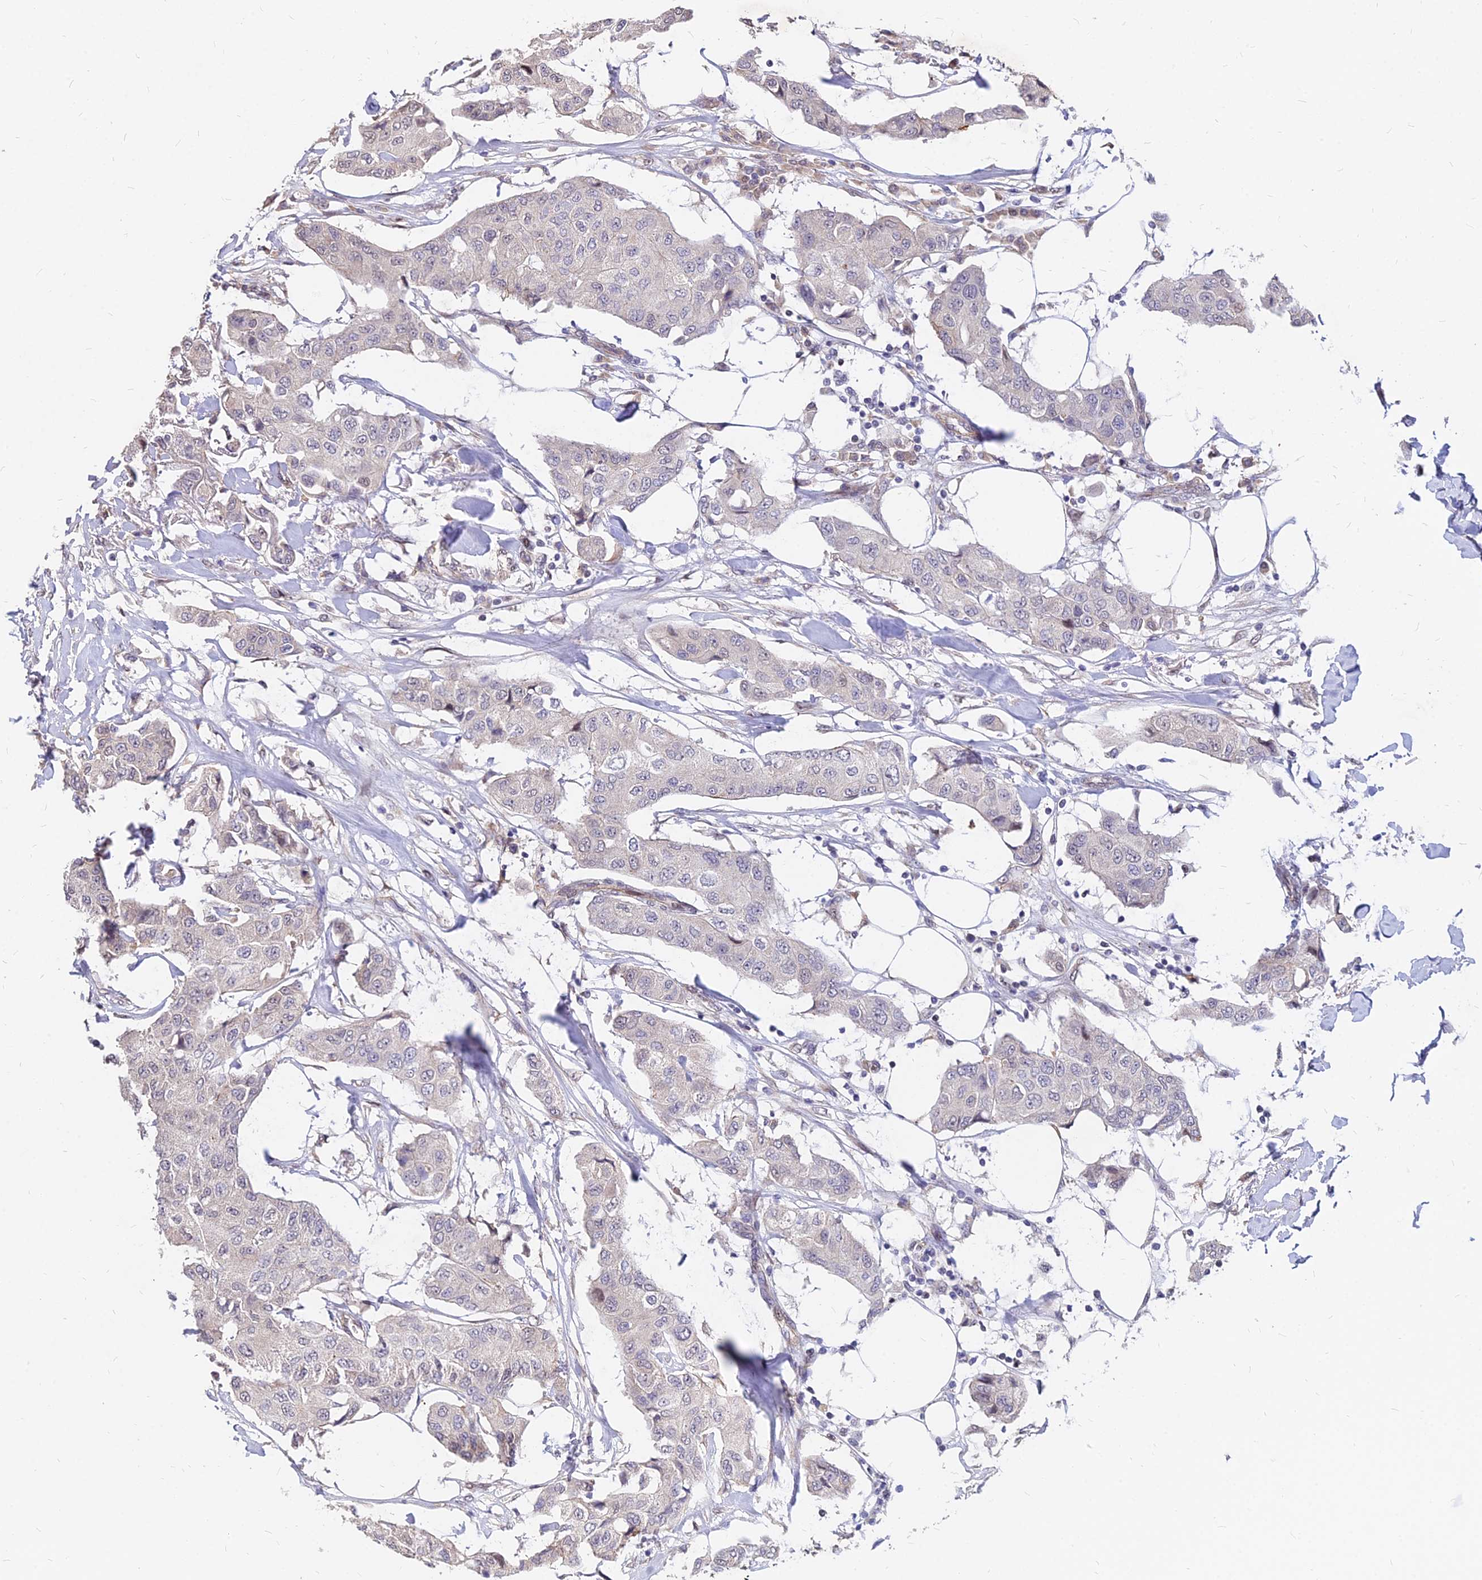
{"staining": {"intensity": "negative", "quantity": "none", "location": "none"}, "tissue": "breast cancer", "cell_type": "Tumor cells", "image_type": "cancer", "snomed": [{"axis": "morphology", "description": "Duct carcinoma"}, {"axis": "topography", "description": "Breast"}], "caption": "A micrograph of human invasive ductal carcinoma (breast) is negative for staining in tumor cells.", "gene": "C11orf68", "patient": {"sex": "female", "age": 80}}